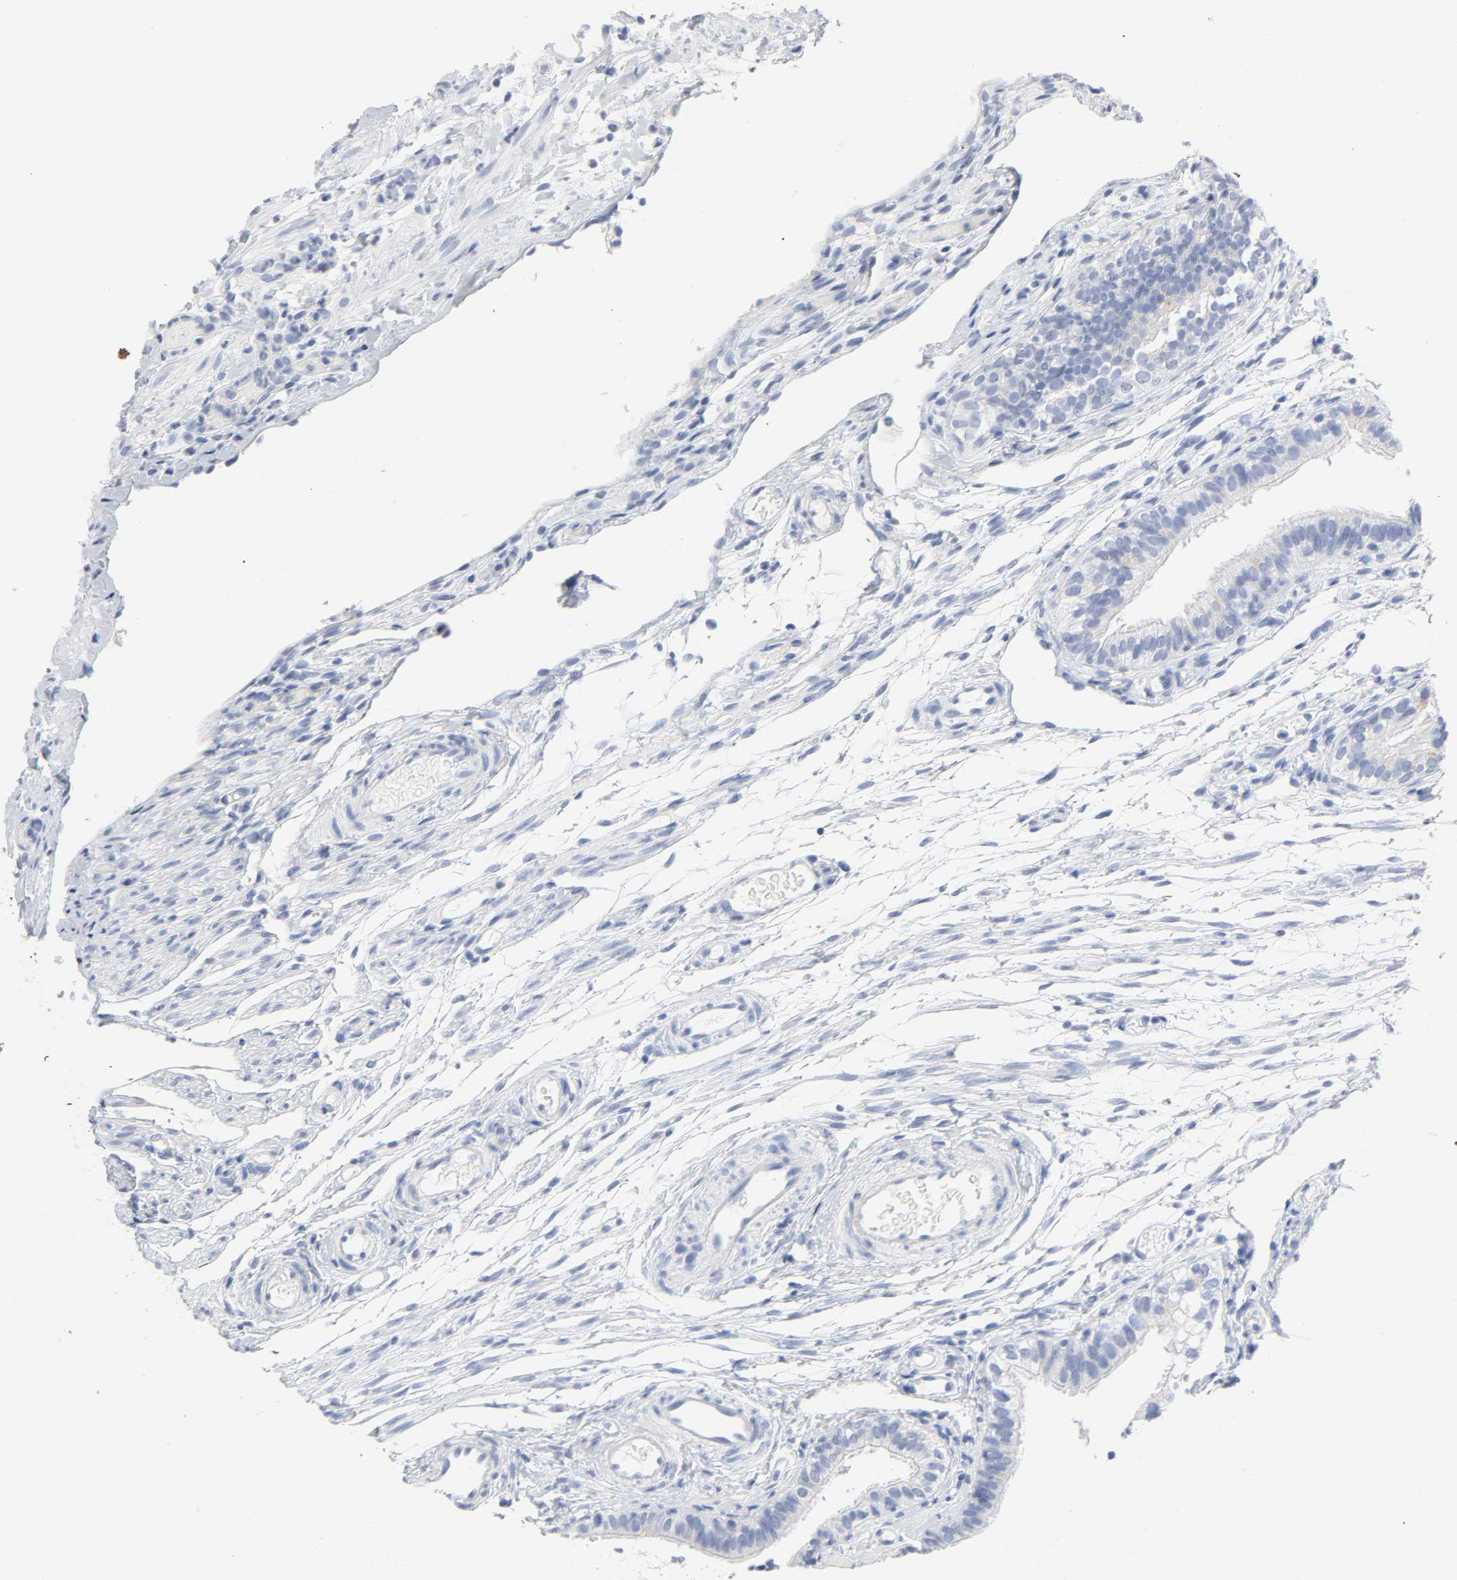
{"staining": {"intensity": "negative", "quantity": "none", "location": "none"}, "tissue": "fallopian tube", "cell_type": "Glandular cells", "image_type": "normal", "snomed": [{"axis": "morphology", "description": "Normal tissue, NOS"}, {"axis": "morphology", "description": "Dermoid, NOS"}, {"axis": "topography", "description": "Fallopian tube"}], "caption": "A high-resolution photomicrograph shows immunohistochemistry (IHC) staining of benign fallopian tube, which exhibits no significant positivity in glandular cells. (Stains: DAB (3,3'-diaminobenzidine) immunohistochemistry with hematoxylin counter stain, Microscopy: brightfield microscopy at high magnification).", "gene": "ACP3", "patient": {"sex": "female", "age": 33}}